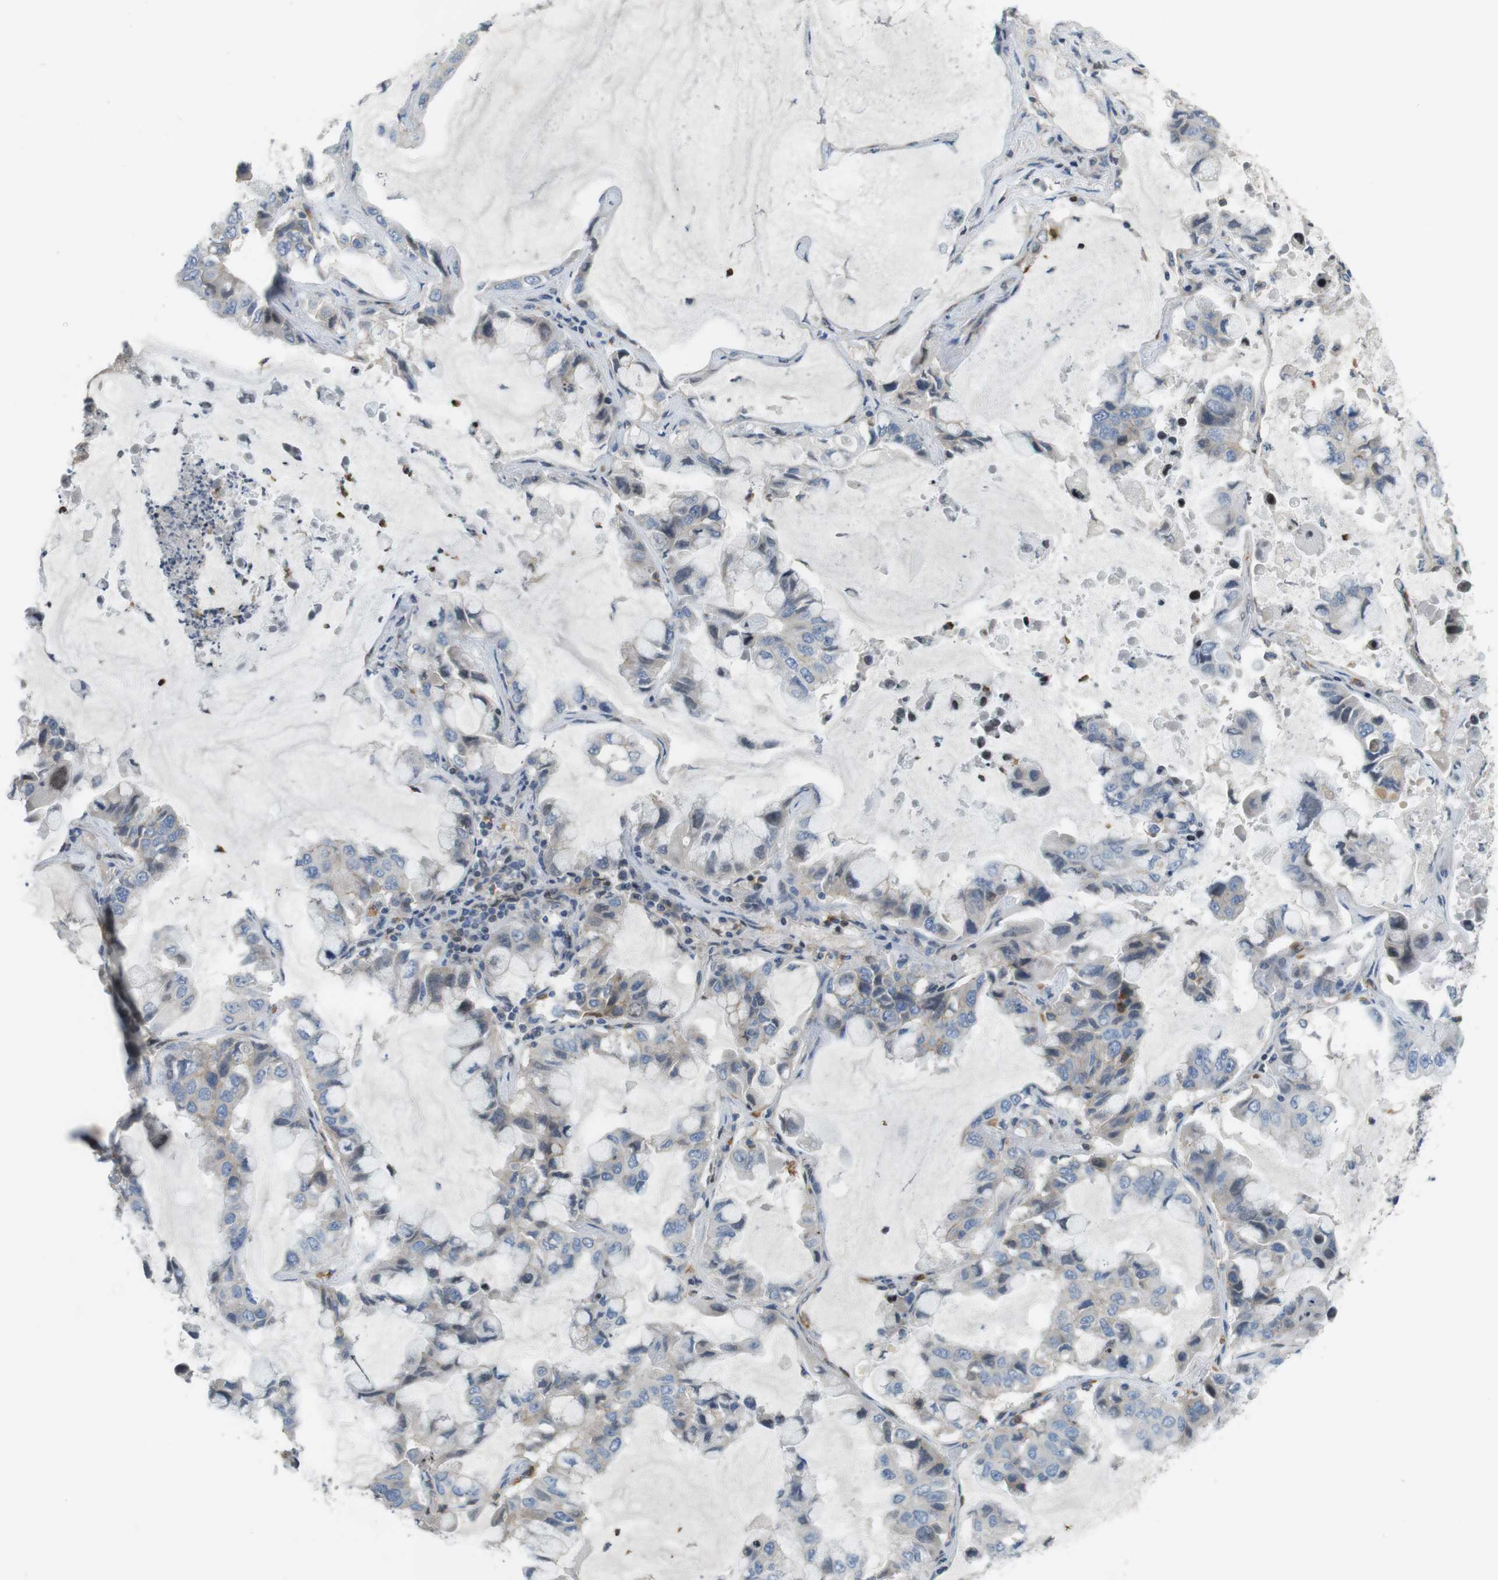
{"staining": {"intensity": "negative", "quantity": "none", "location": "none"}, "tissue": "lung cancer", "cell_type": "Tumor cells", "image_type": "cancer", "snomed": [{"axis": "morphology", "description": "Adenocarcinoma, NOS"}, {"axis": "topography", "description": "Lung"}], "caption": "DAB immunohistochemical staining of human lung adenocarcinoma shows no significant positivity in tumor cells.", "gene": "PCDH10", "patient": {"sex": "male", "age": 64}}